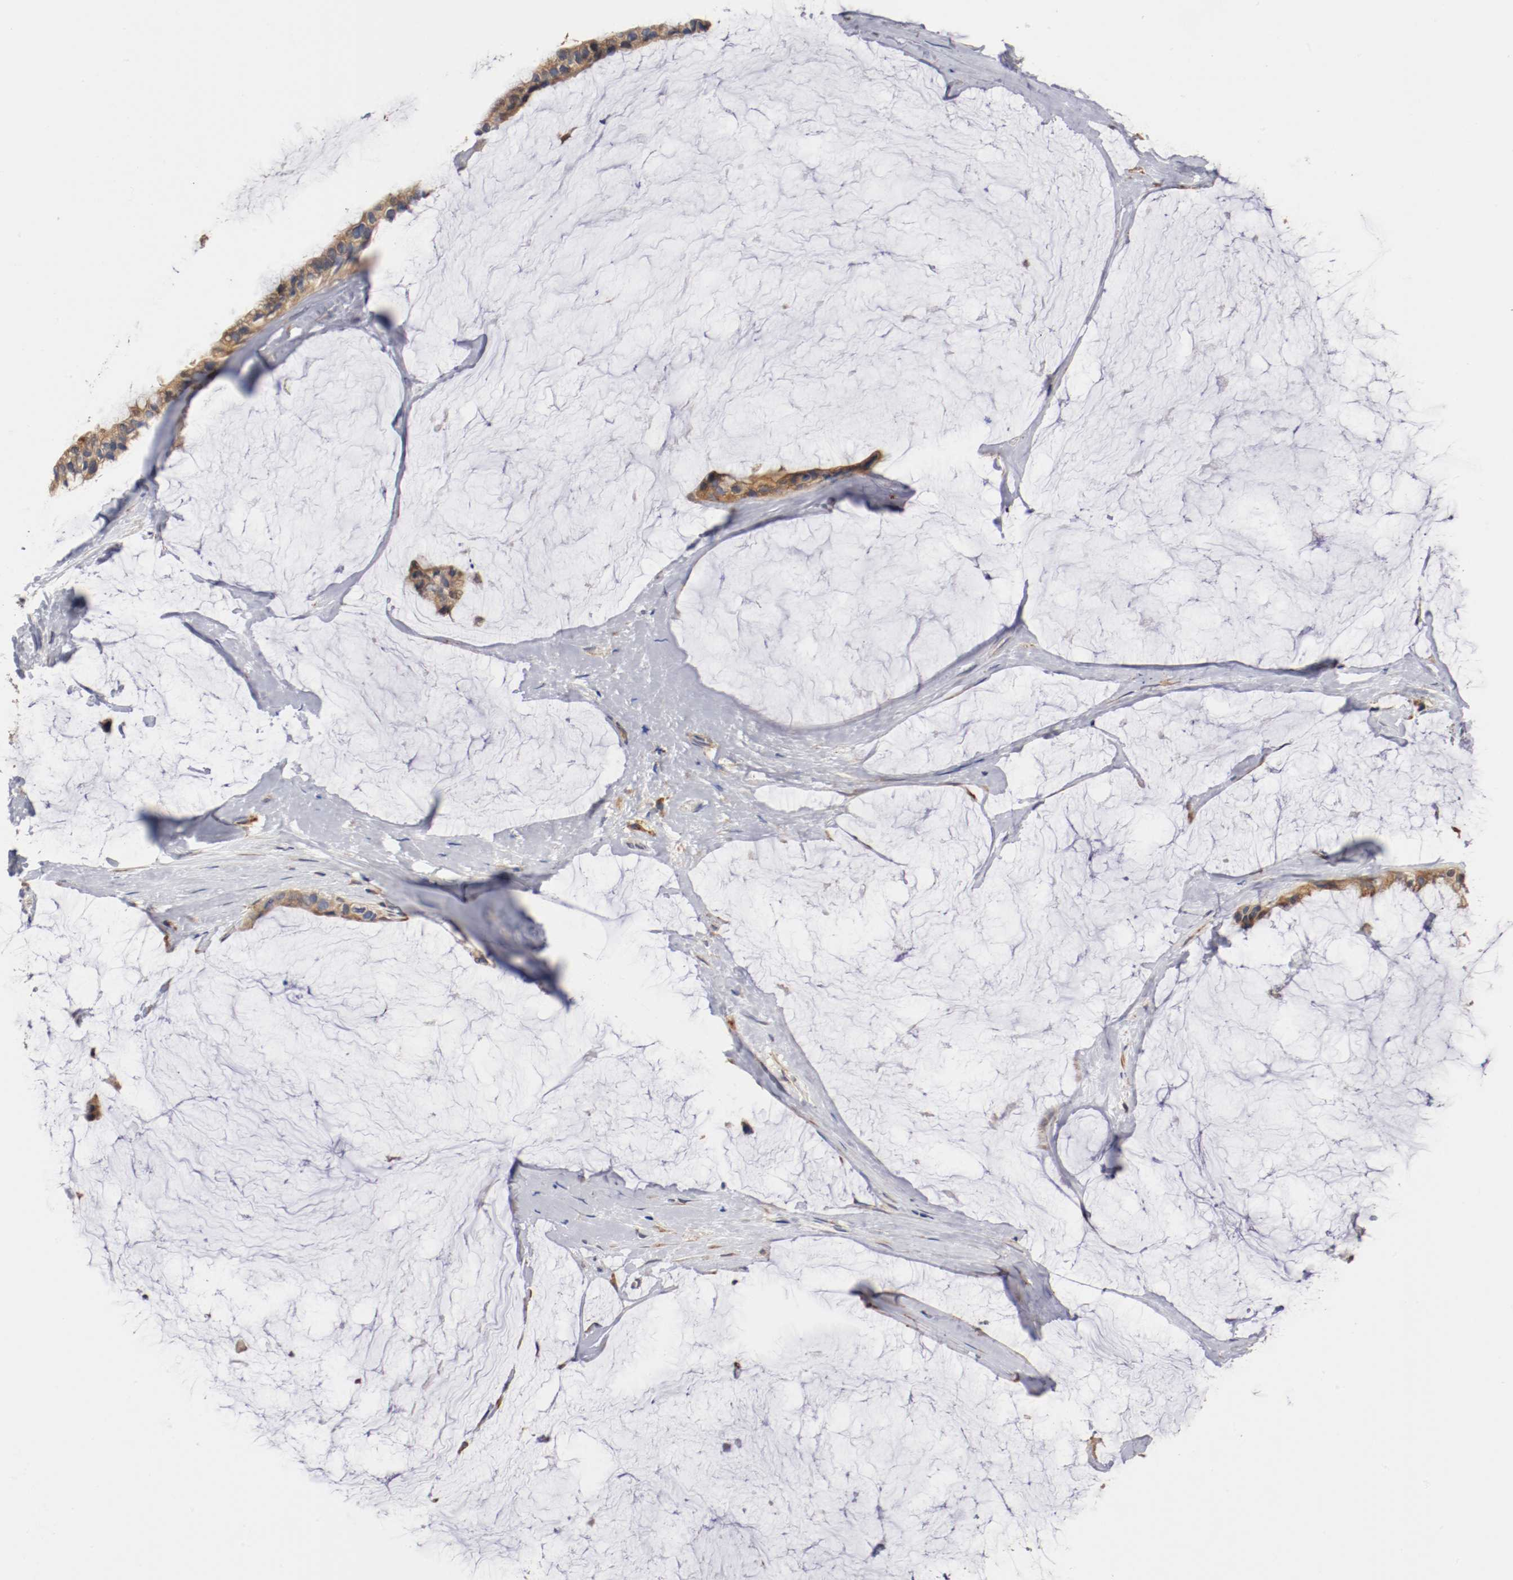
{"staining": {"intensity": "moderate", "quantity": ">75%", "location": "cytoplasmic/membranous"}, "tissue": "ovarian cancer", "cell_type": "Tumor cells", "image_type": "cancer", "snomed": [{"axis": "morphology", "description": "Cystadenocarcinoma, mucinous, NOS"}, {"axis": "topography", "description": "Ovary"}], "caption": "Tumor cells show moderate cytoplasmic/membranous positivity in about >75% of cells in ovarian cancer (mucinous cystadenocarcinoma). Nuclei are stained in blue.", "gene": "TNFSF13", "patient": {"sex": "female", "age": 39}}